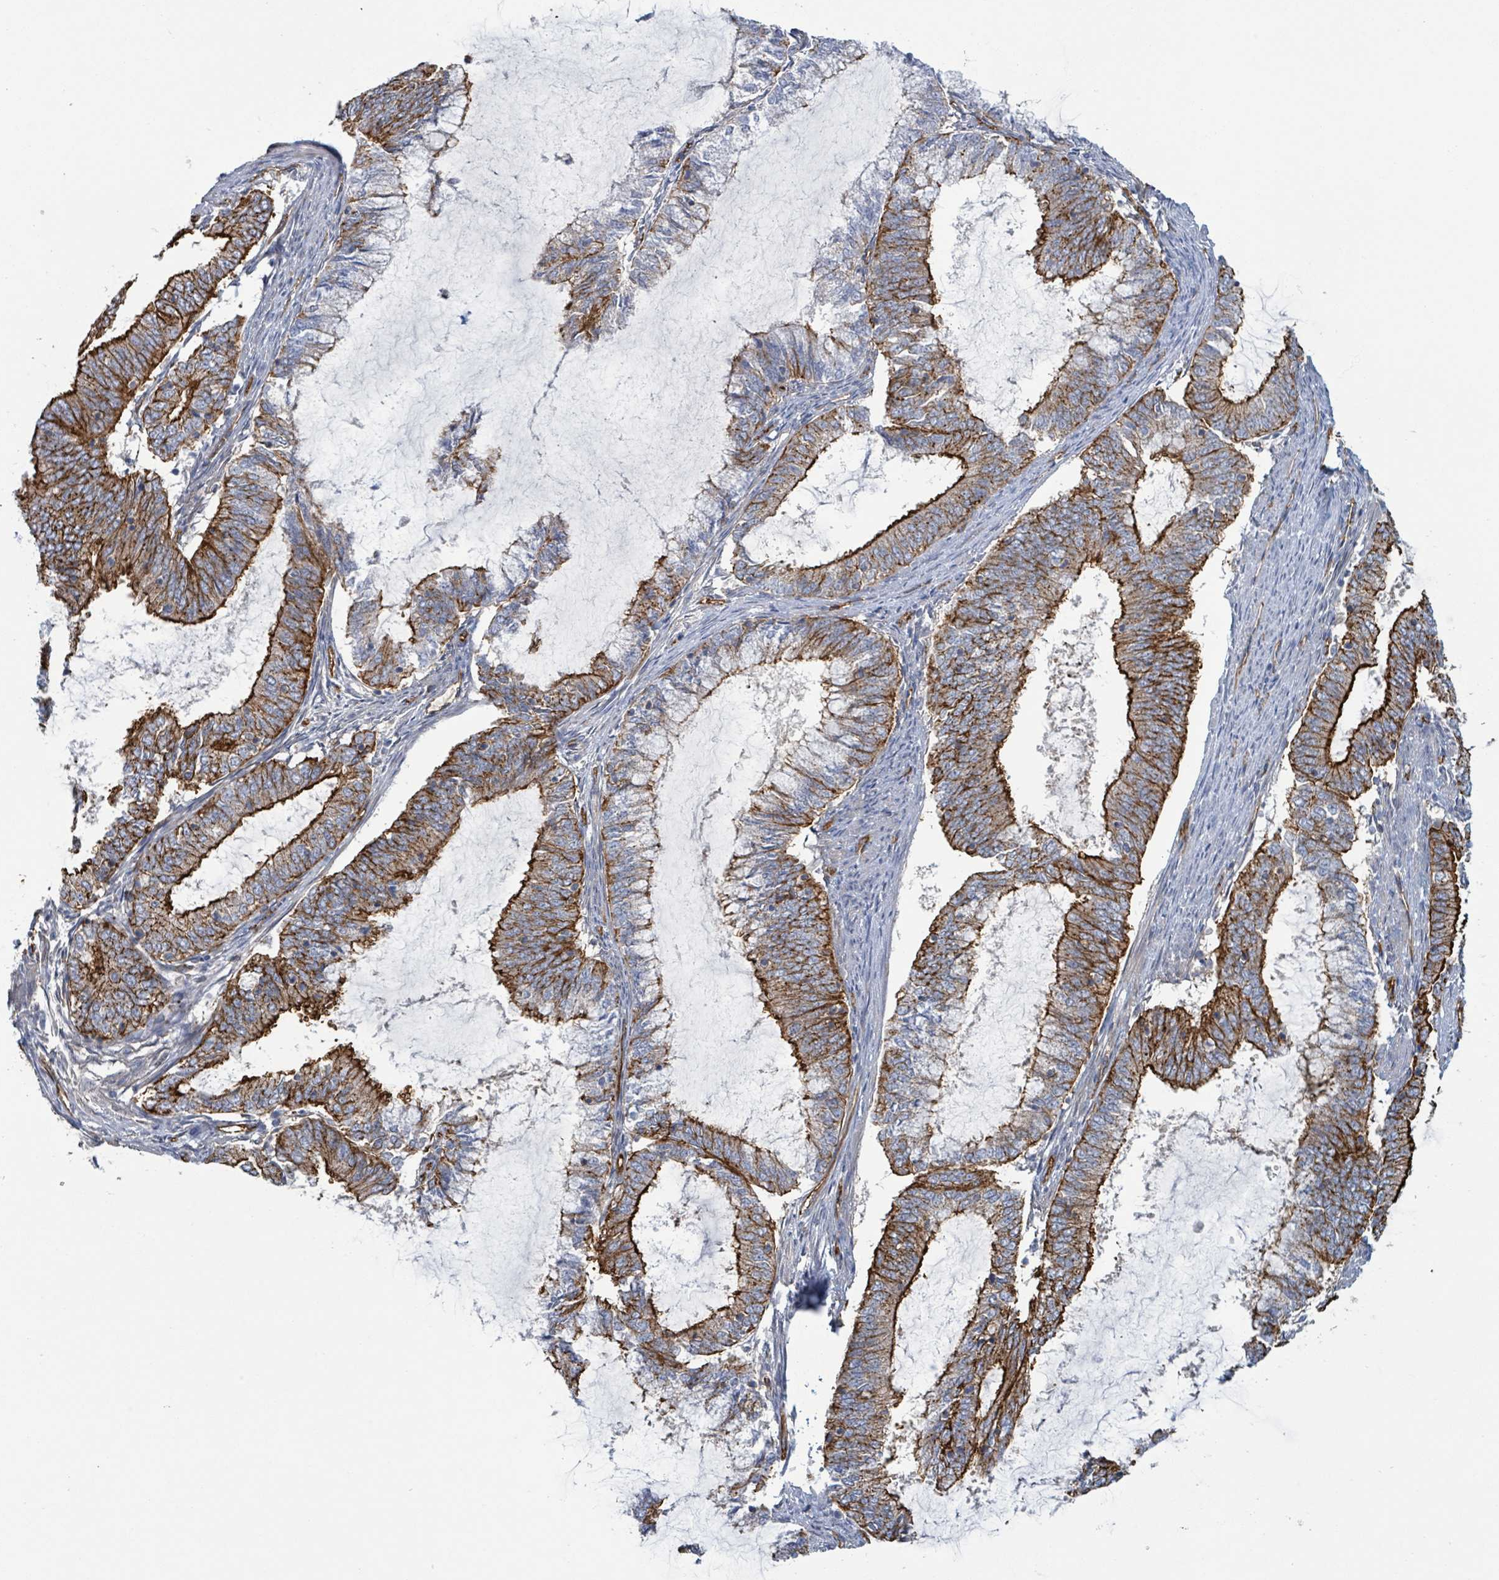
{"staining": {"intensity": "strong", "quantity": "25%-75%", "location": "cytoplasmic/membranous"}, "tissue": "endometrial cancer", "cell_type": "Tumor cells", "image_type": "cancer", "snomed": [{"axis": "morphology", "description": "Adenocarcinoma, NOS"}, {"axis": "topography", "description": "Endometrium"}], "caption": "Tumor cells exhibit high levels of strong cytoplasmic/membranous expression in approximately 25%-75% of cells in human endometrial cancer (adenocarcinoma). Nuclei are stained in blue.", "gene": "LDOC1", "patient": {"sex": "female", "age": 51}}